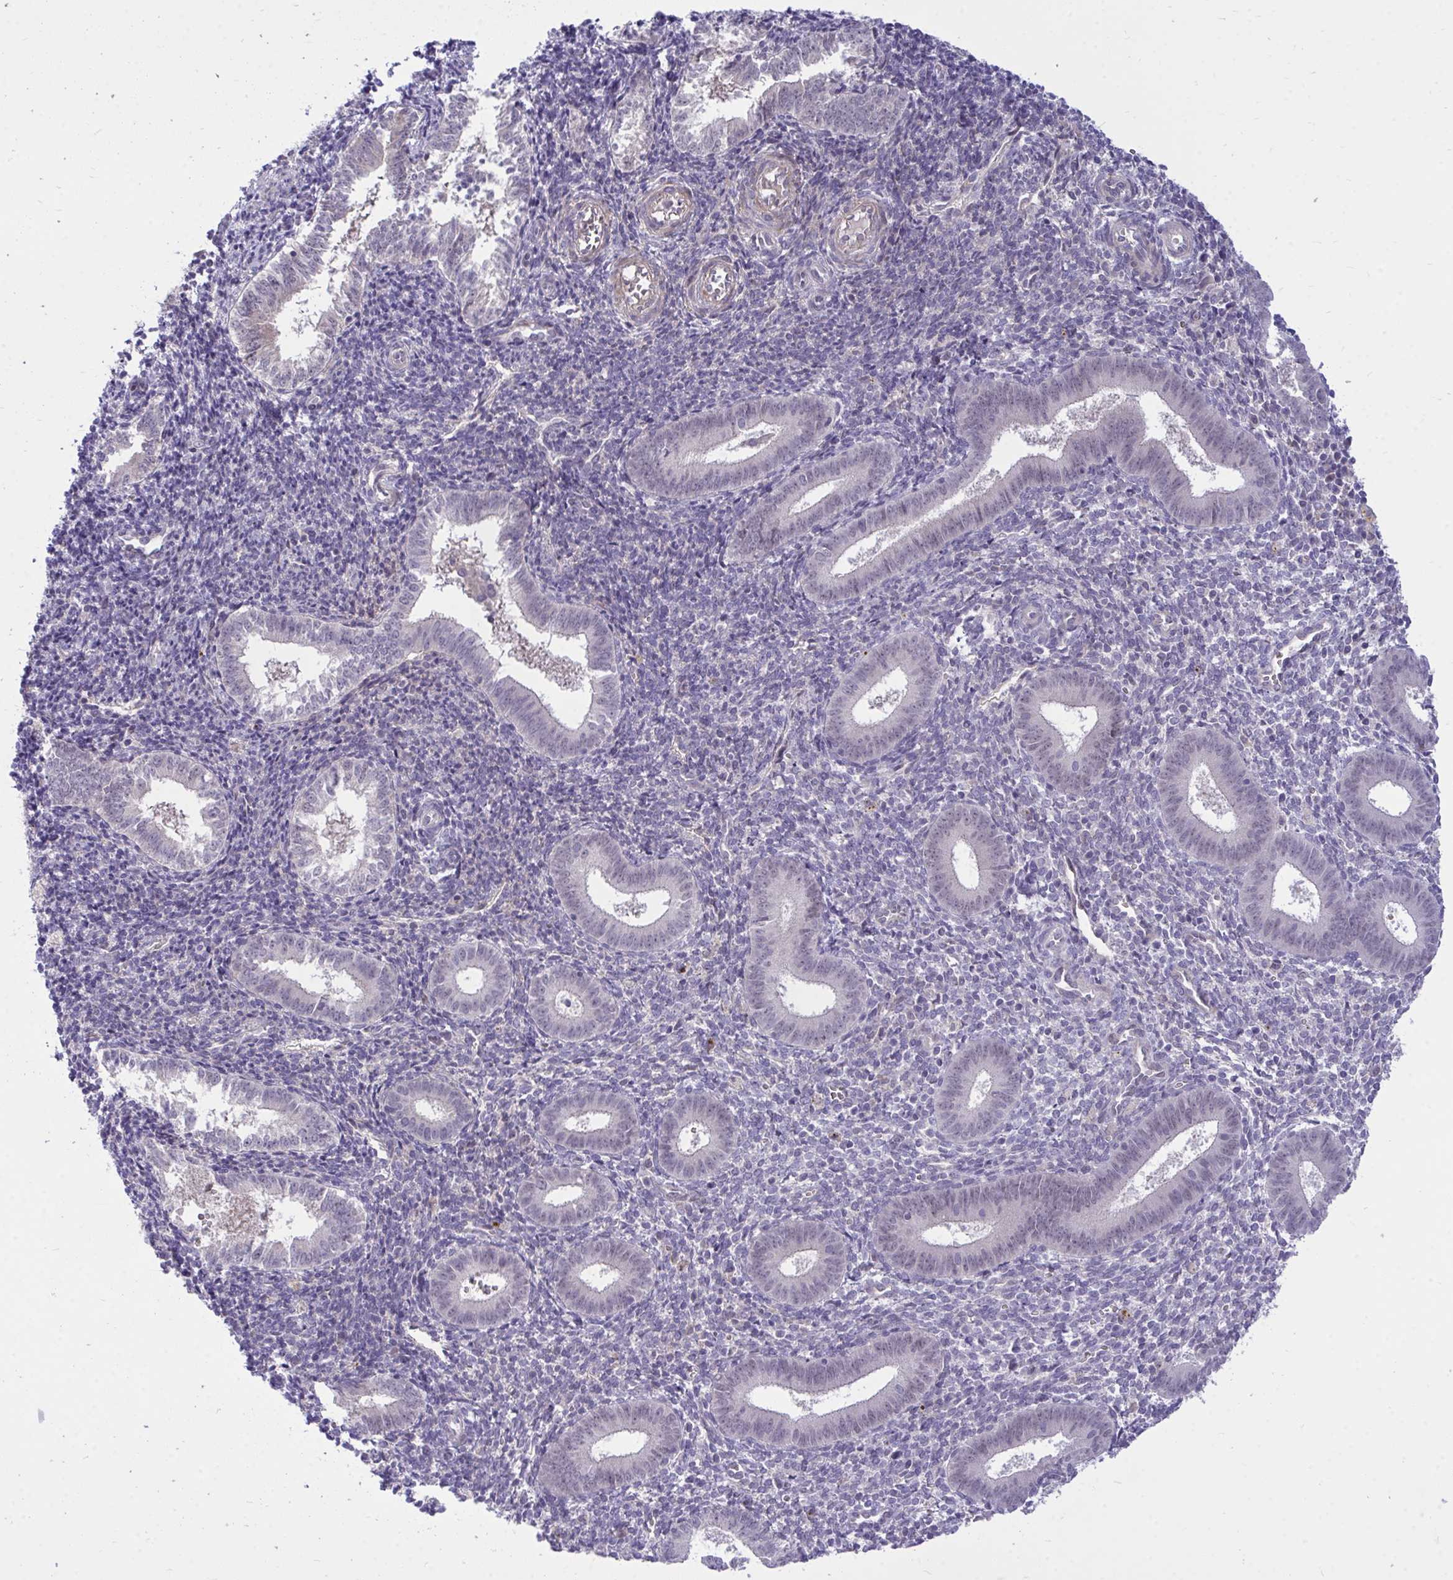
{"staining": {"intensity": "negative", "quantity": "none", "location": "none"}, "tissue": "endometrium", "cell_type": "Cells in endometrial stroma", "image_type": "normal", "snomed": [{"axis": "morphology", "description": "Normal tissue, NOS"}, {"axis": "topography", "description": "Endometrium"}], "caption": "IHC of unremarkable endometrium reveals no positivity in cells in endometrial stroma.", "gene": "HMBOX1", "patient": {"sex": "female", "age": 25}}